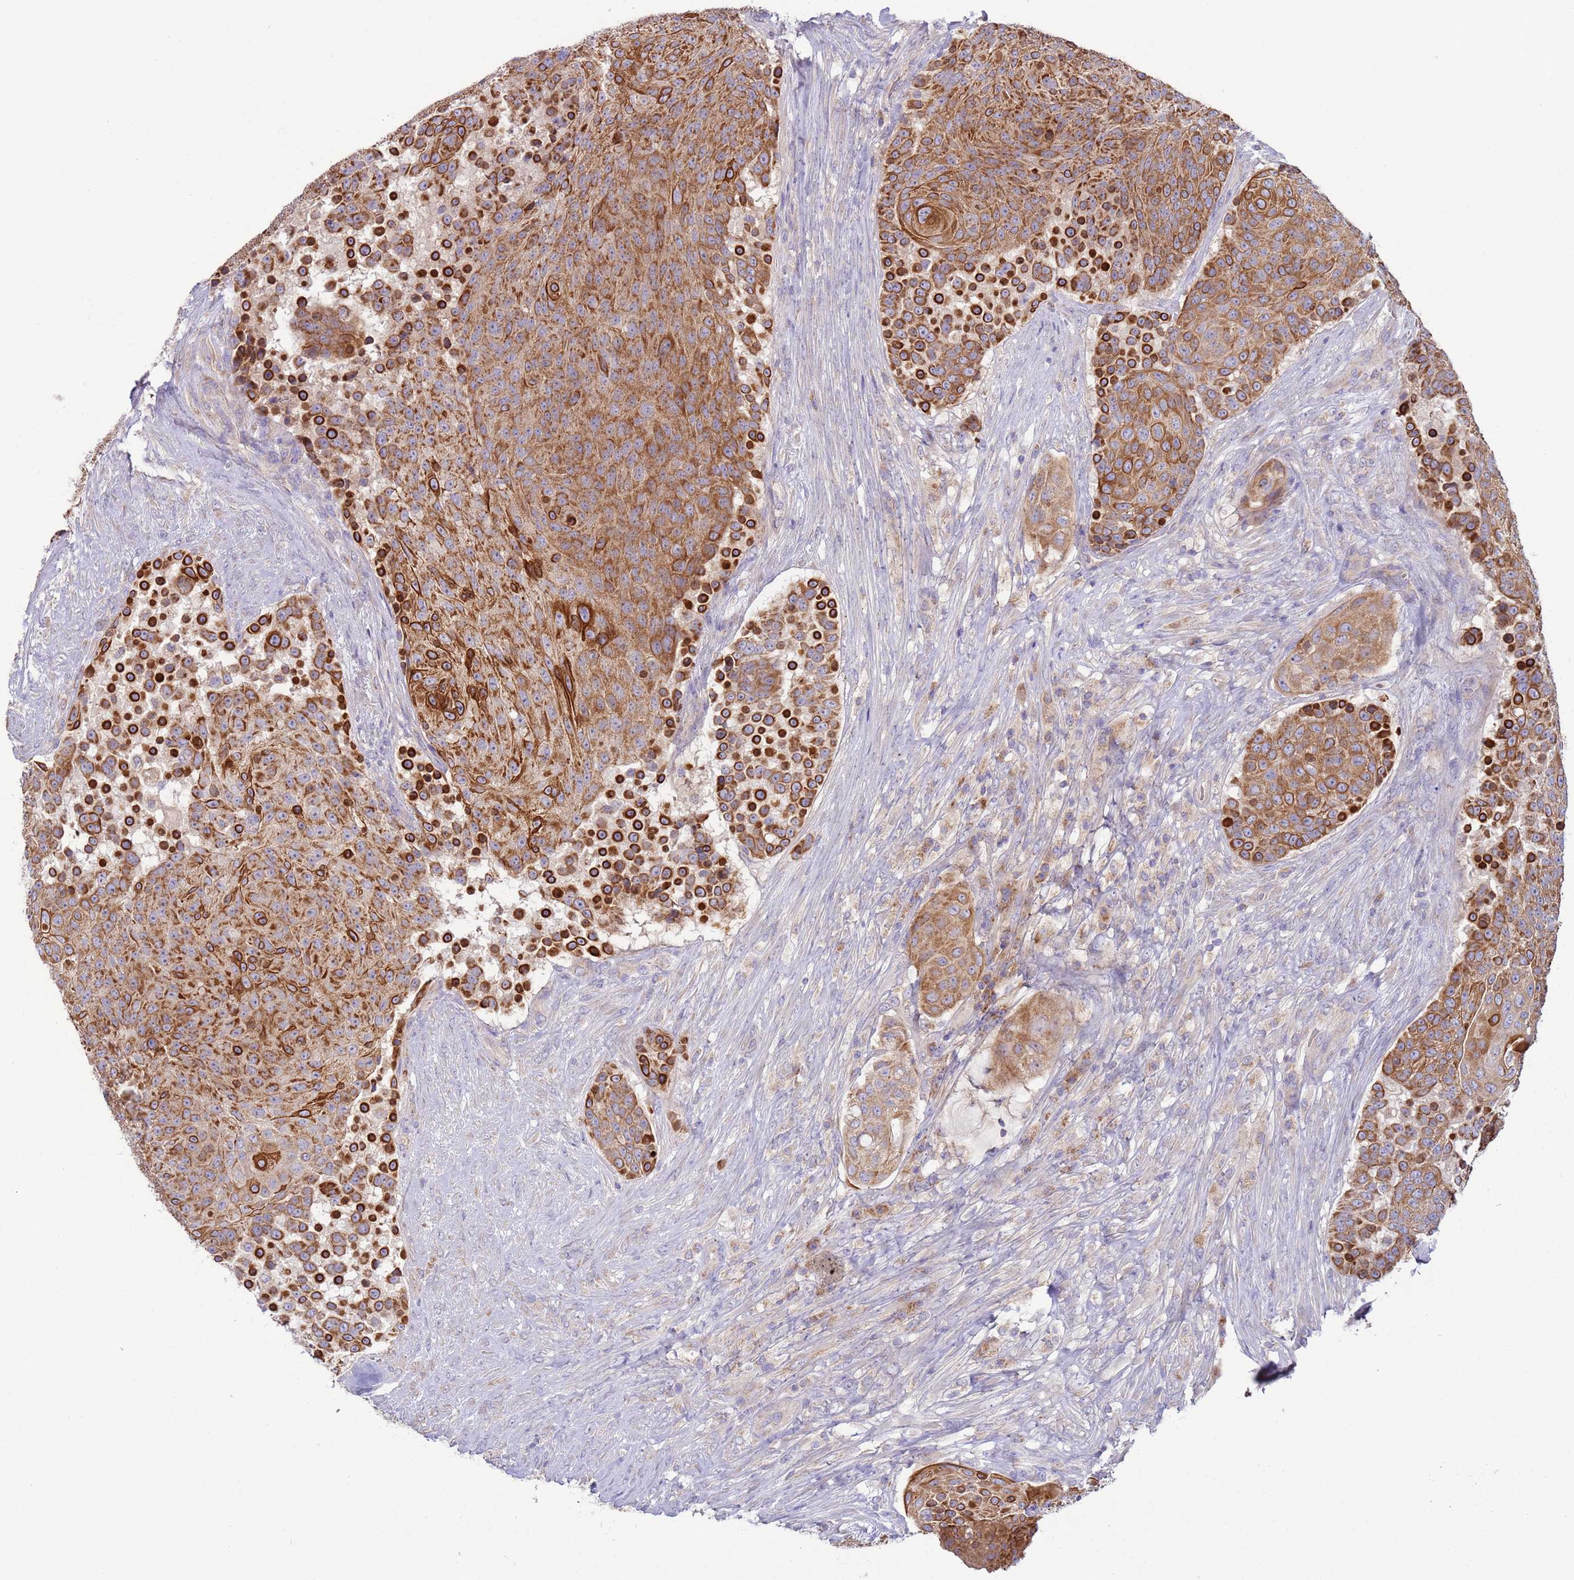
{"staining": {"intensity": "strong", "quantity": ">75%", "location": "cytoplasmic/membranous"}, "tissue": "urothelial cancer", "cell_type": "Tumor cells", "image_type": "cancer", "snomed": [{"axis": "morphology", "description": "Urothelial carcinoma, High grade"}, {"axis": "topography", "description": "Urinary bladder"}], "caption": "Protein analysis of urothelial cancer tissue reveals strong cytoplasmic/membranous staining in about >75% of tumor cells.", "gene": "UQCRQ", "patient": {"sex": "female", "age": 63}}